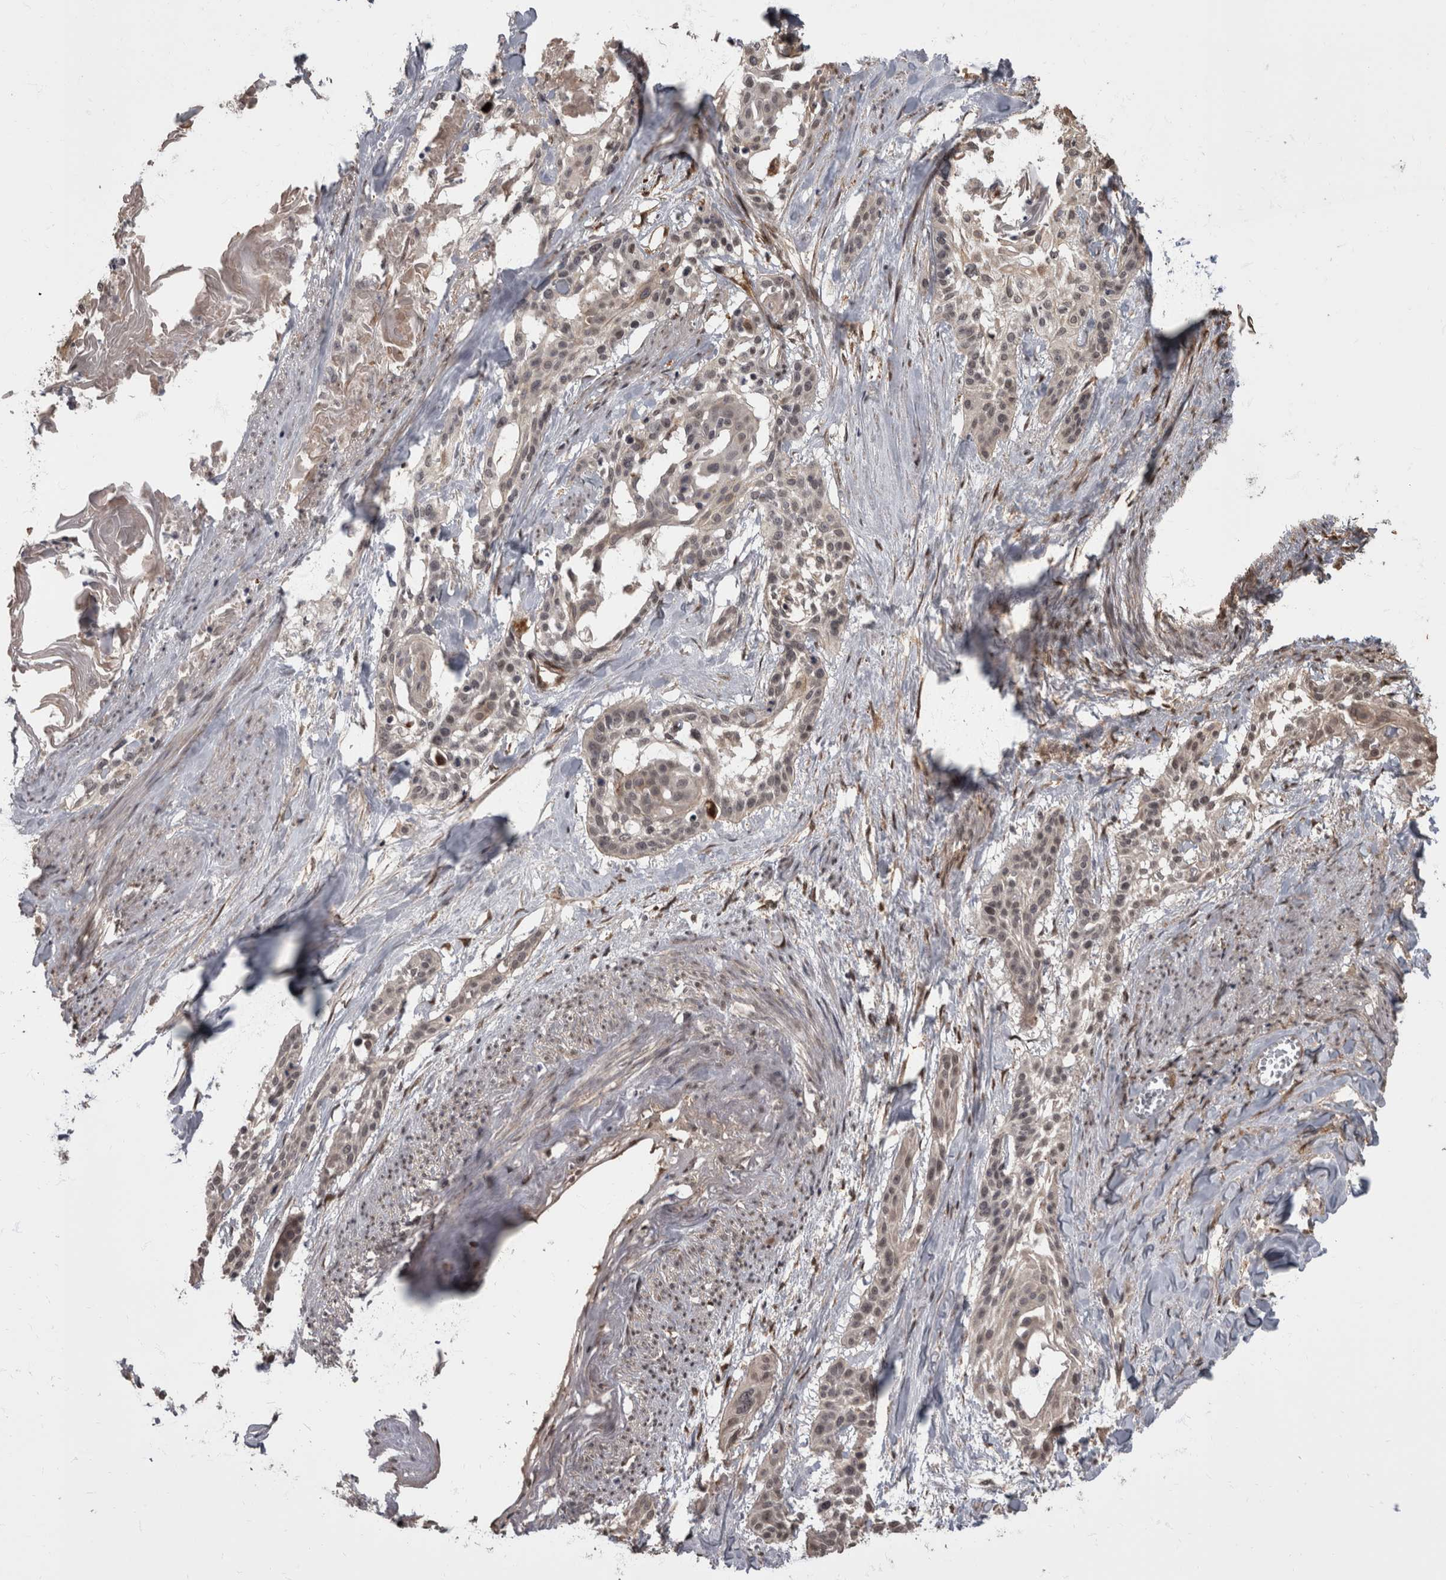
{"staining": {"intensity": "weak", "quantity": "<25%", "location": "nuclear"}, "tissue": "cervical cancer", "cell_type": "Tumor cells", "image_type": "cancer", "snomed": [{"axis": "morphology", "description": "Squamous cell carcinoma, NOS"}, {"axis": "topography", "description": "Cervix"}], "caption": "Squamous cell carcinoma (cervical) was stained to show a protein in brown. There is no significant expression in tumor cells.", "gene": "AKT3", "patient": {"sex": "female", "age": 57}}